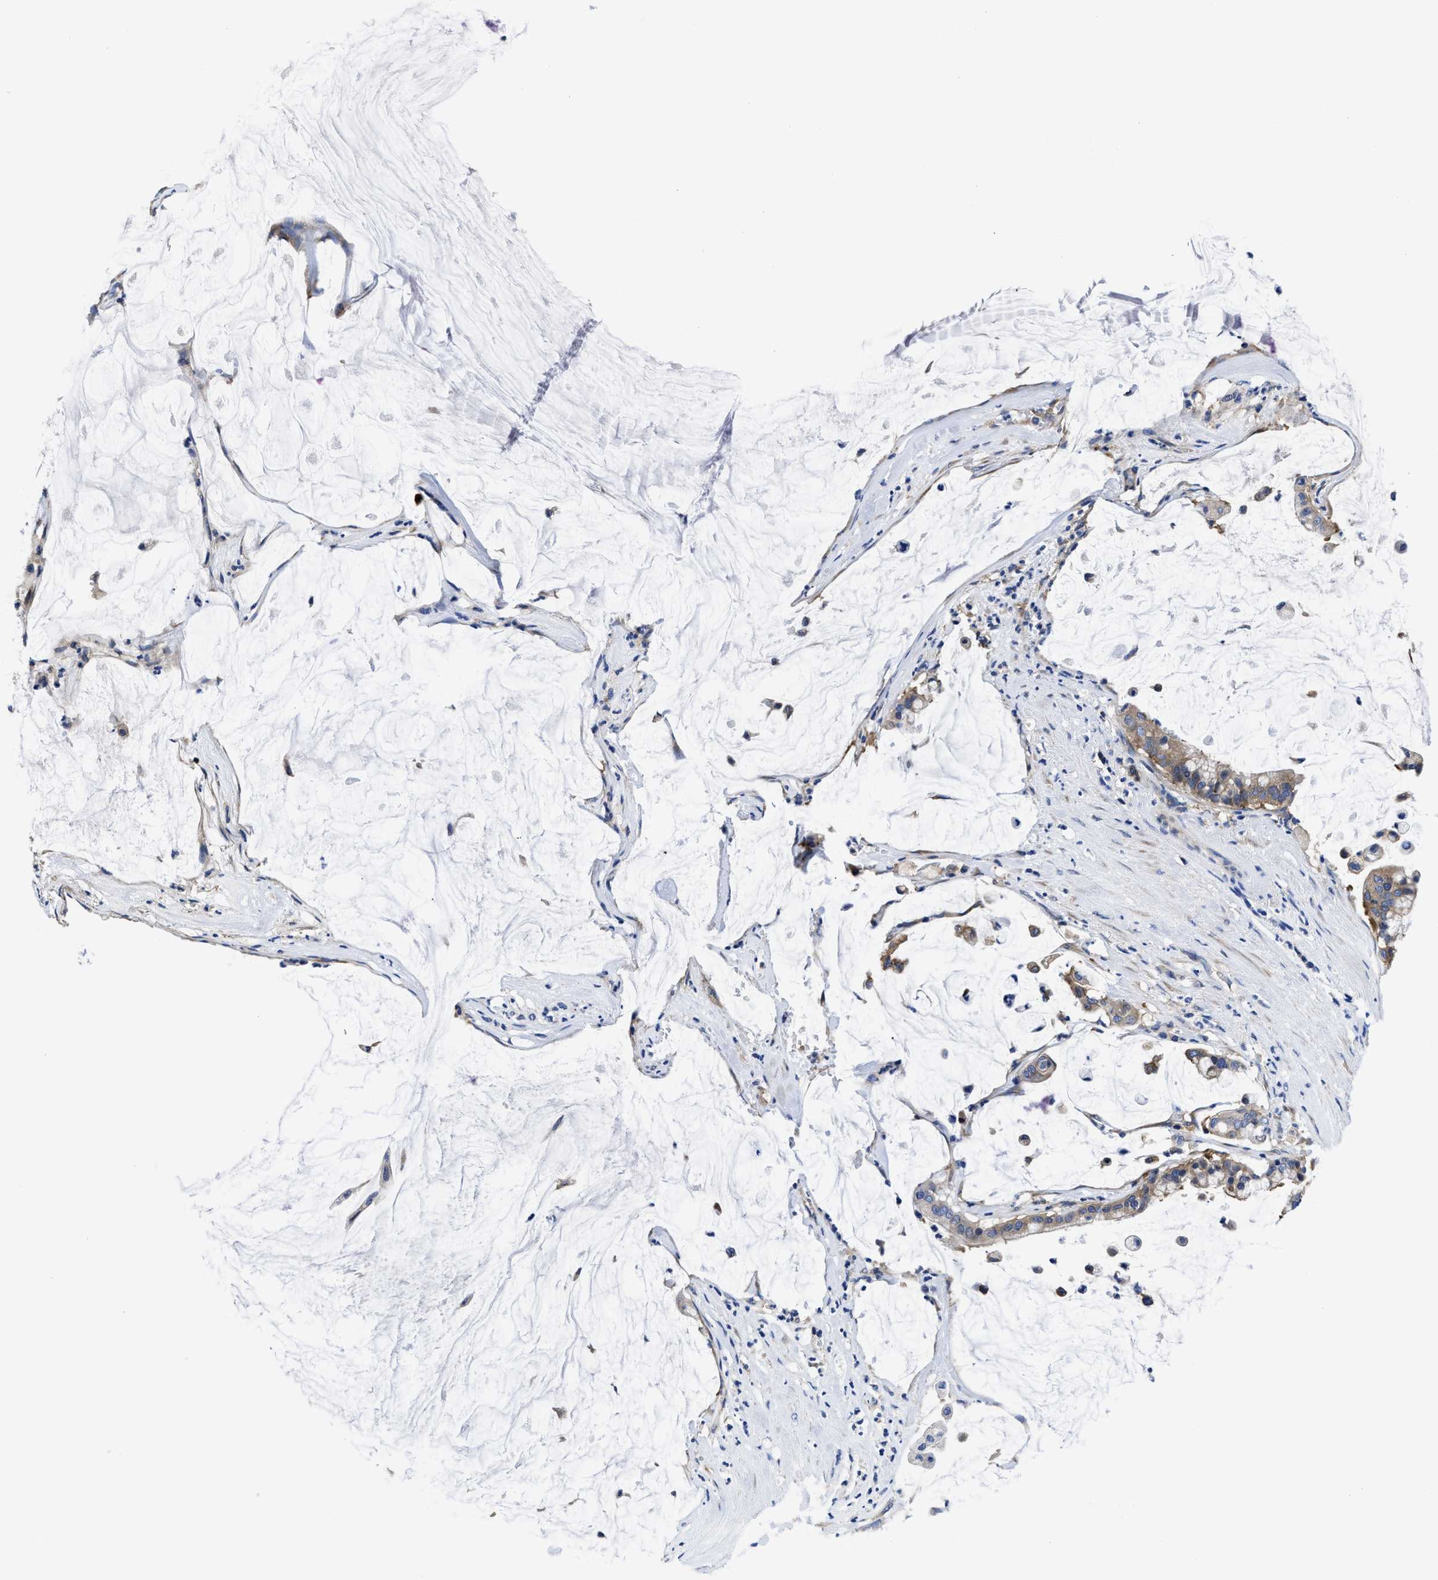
{"staining": {"intensity": "weak", "quantity": ">75%", "location": "cytoplasmic/membranous"}, "tissue": "pancreatic cancer", "cell_type": "Tumor cells", "image_type": "cancer", "snomed": [{"axis": "morphology", "description": "Adenocarcinoma, NOS"}, {"axis": "topography", "description": "Pancreas"}], "caption": "IHC micrograph of human adenocarcinoma (pancreatic) stained for a protein (brown), which demonstrates low levels of weak cytoplasmic/membranous staining in about >75% of tumor cells.", "gene": "YARS1", "patient": {"sex": "male", "age": 41}}